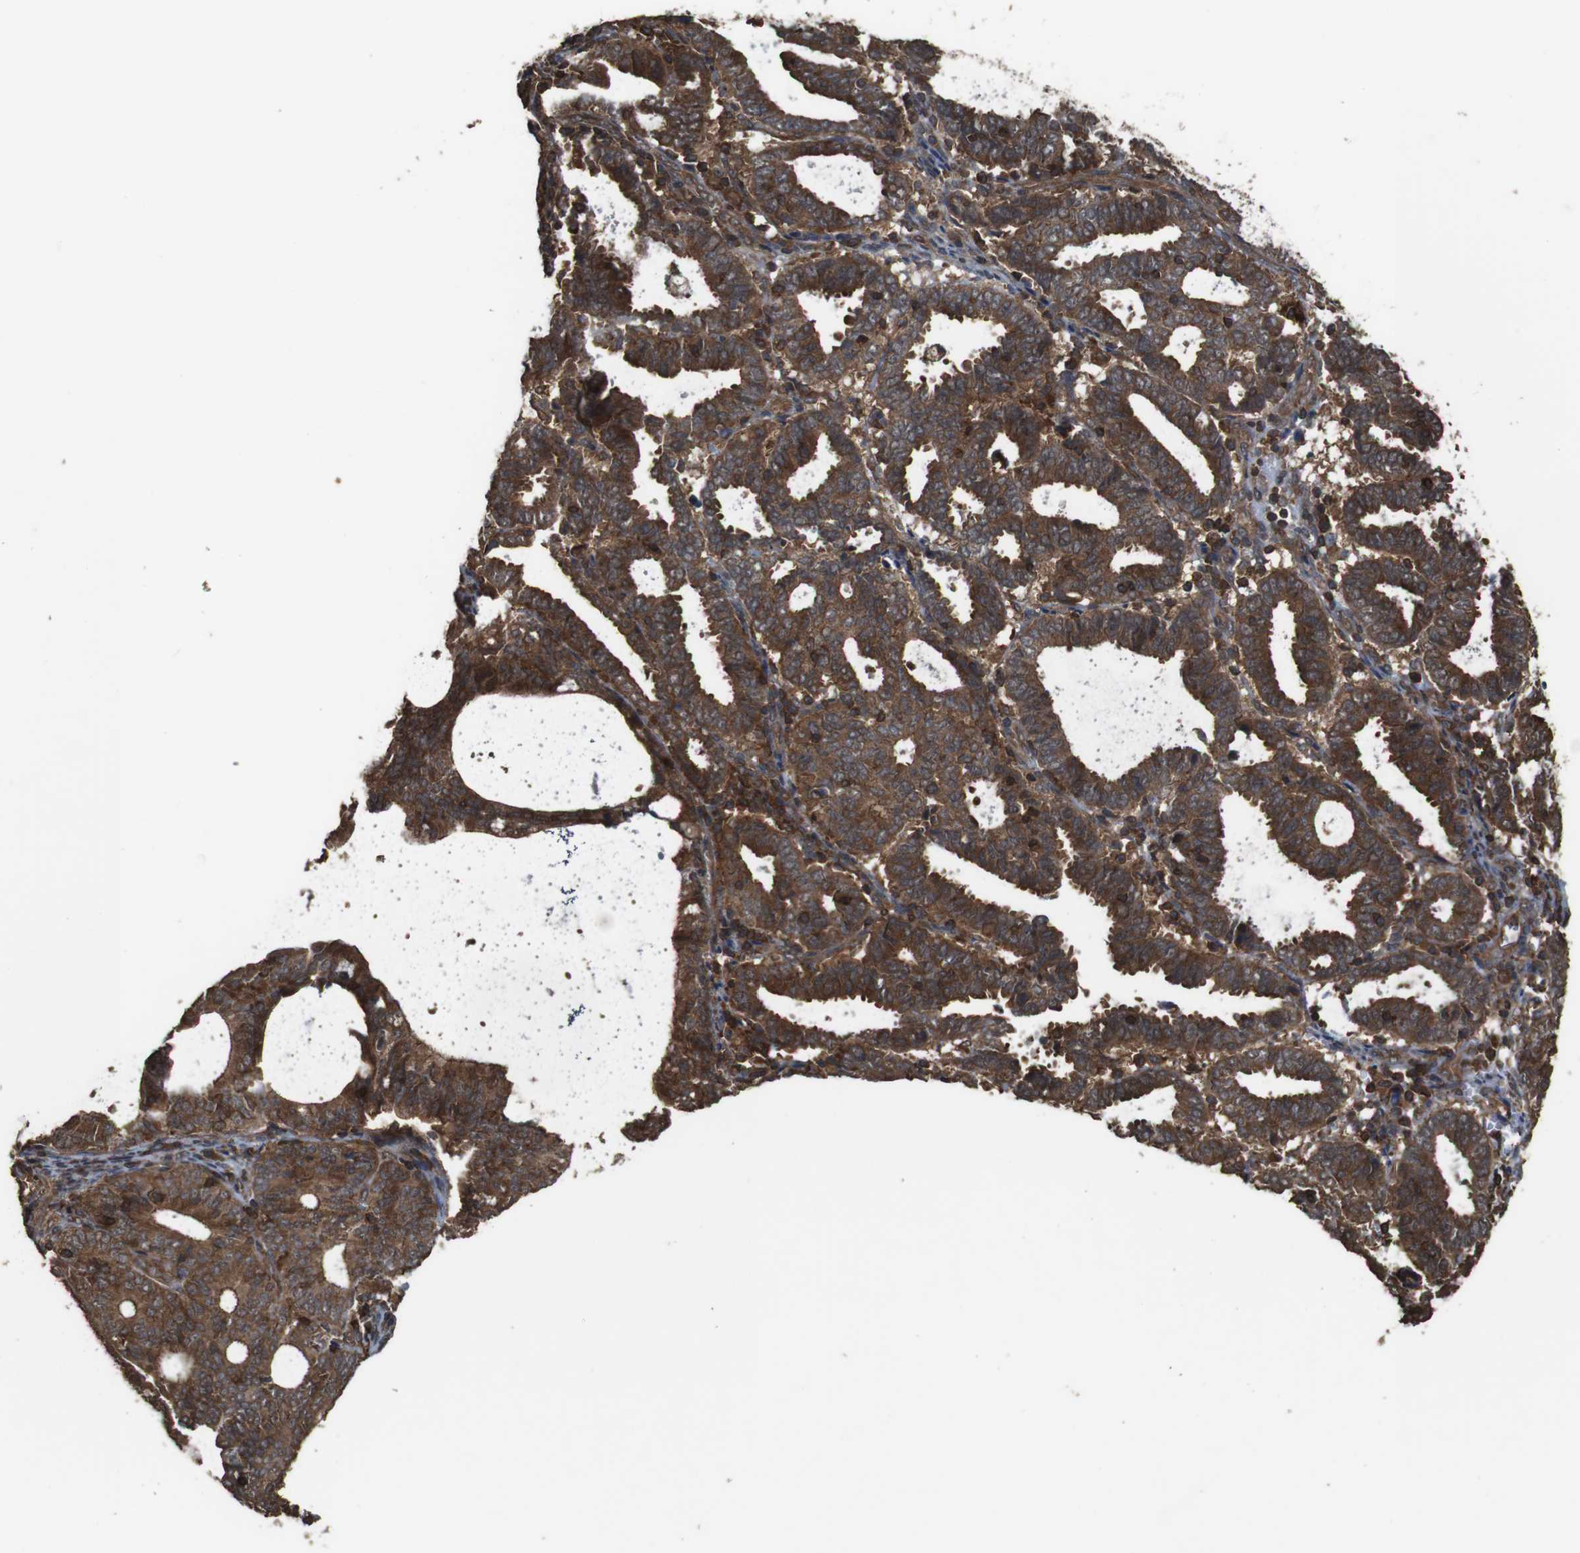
{"staining": {"intensity": "strong", "quantity": ">75%", "location": "cytoplasmic/membranous"}, "tissue": "endometrial cancer", "cell_type": "Tumor cells", "image_type": "cancer", "snomed": [{"axis": "morphology", "description": "Adenocarcinoma, NOS"}, {"axis": "topography", "description": "Uterus"}], "caption": "A brown stain labels strong cytoplasmic/membranous positivity of a protein in human adenocarcinoma (endometrial) tumor cells. The protein of interest is stained brown, and the nuclei are stained in blue (DAB (3,3'-diaminobenzidine) IHC with brightfield microscopy, high magnification).", "gene": "BAG4", "patient": {"sex": "female", "age": 83}}